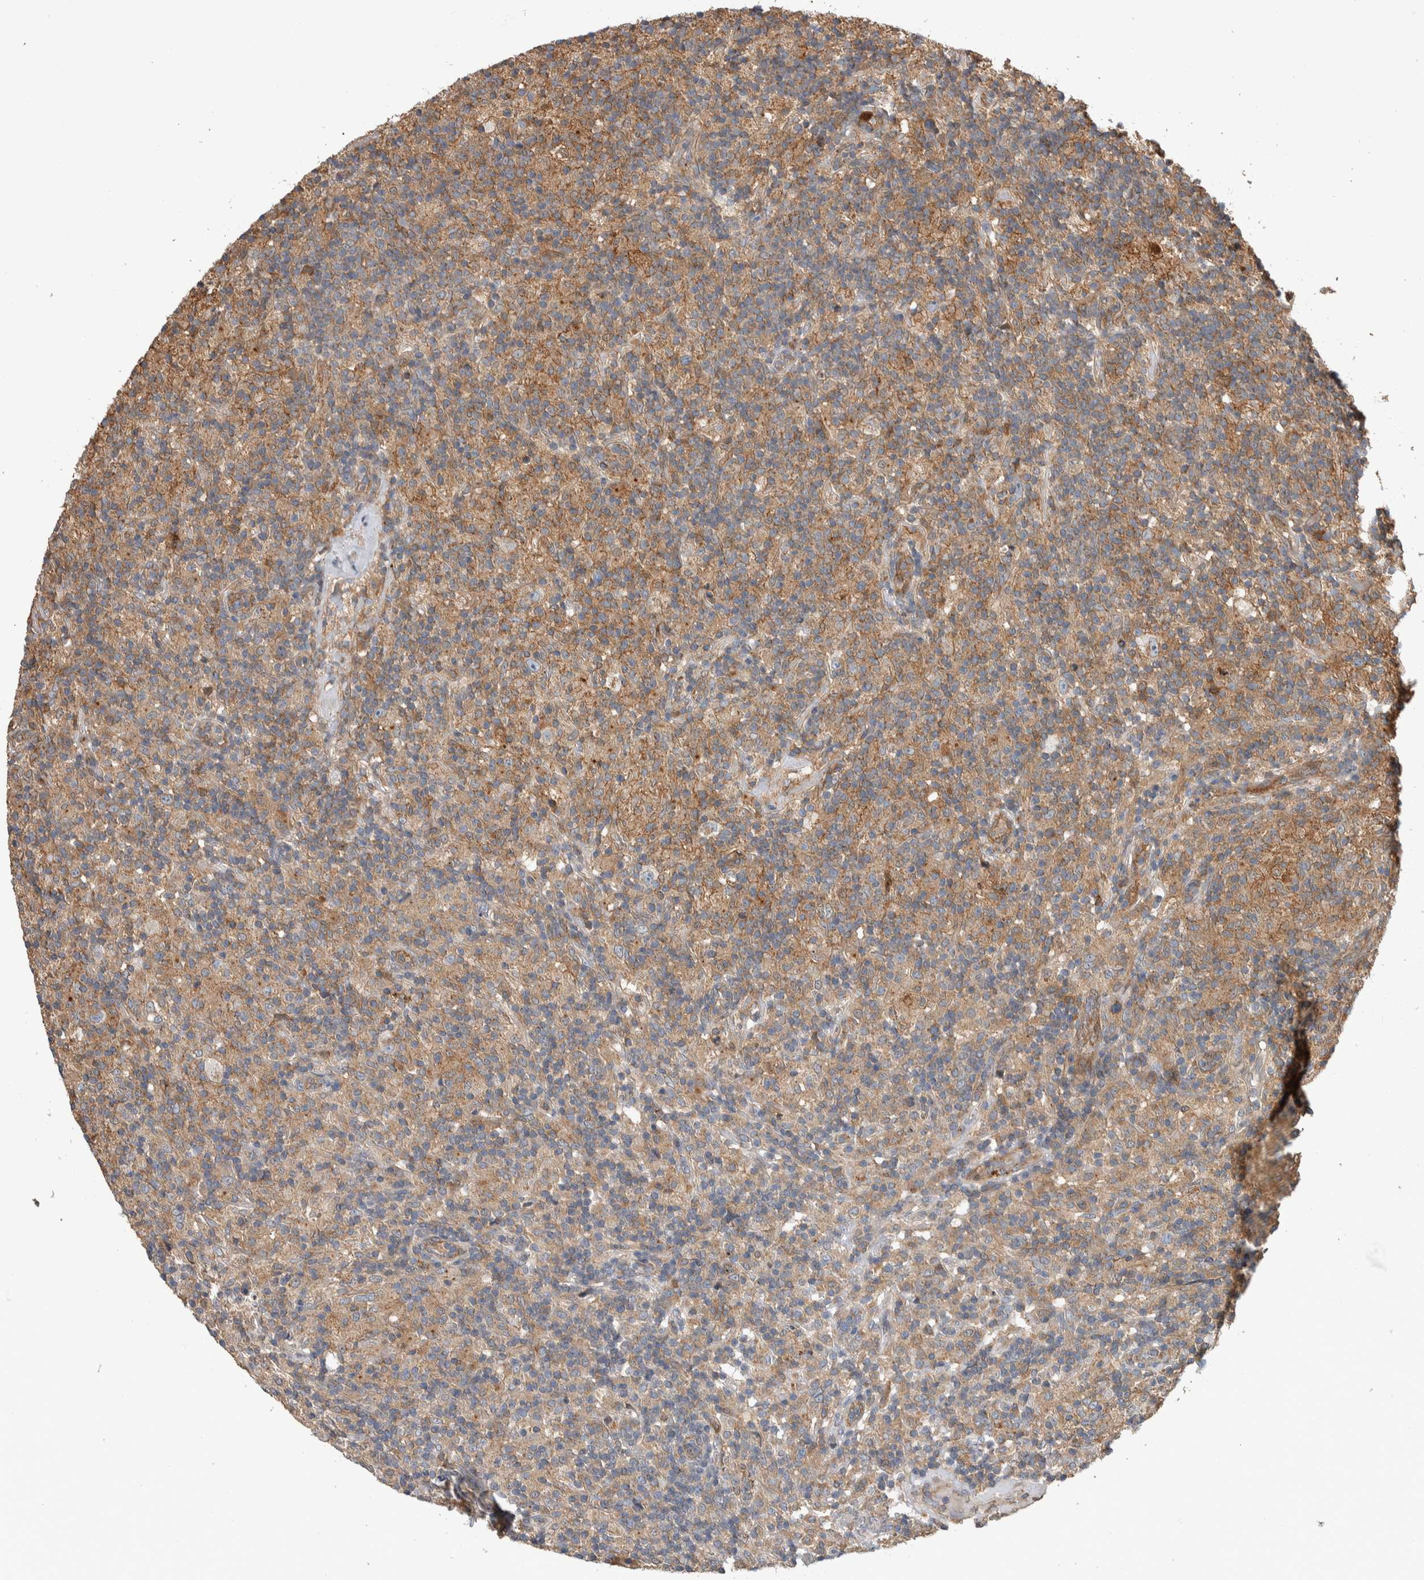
{"staining": {"intensity": "negative", "quantity": "none", "location": "none"}, "tissue": "lymphoma", "cell_type": "Tumor cells", "image_type": "cancer", "snomed": [{"axis": "morphology", "description": "Hodgkin's disease, NOS"}, {"axis": "topography", "description": "Lymph node"}], "caption": "Immunohistochemistry of Hodgkin's disease displays no expression in tumor cells.", "gene": "SDCBP", "patient": {"sex": "male", "age": 70}}